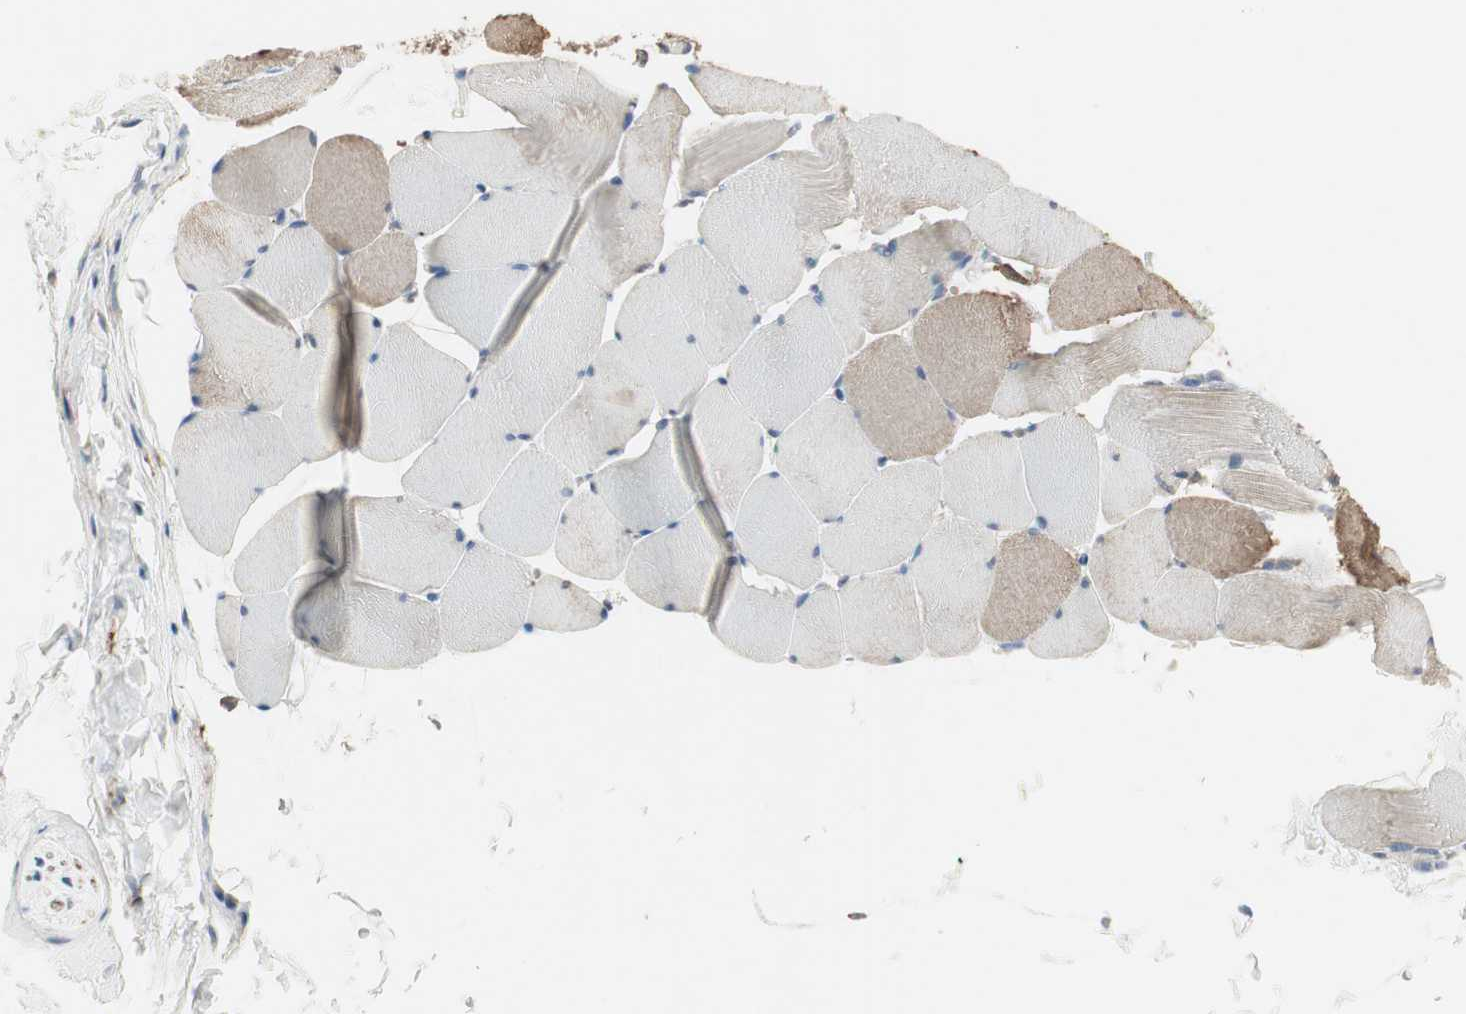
{"staining": {"intensity": "strong", "quantity": ">75%", "location": "cytoplasmic/membranous"}, "tissue": "skeletal muscle", "cell_type": "Myocytes", "image_type": "normal", "snomed": [{"axis": "morphology", "description": "Normal tissue, NOS"}, {"axis": "topography", "description": "Skeletal muscle"}], "caption": "Strong cytoplasmic/membranous expression for a protein is appreciated in about >75% of myocytes of unremarkable skeletal muscle using IHC.", "gene": "MMP3", "patient": {"sex": "male", "age": 62}}